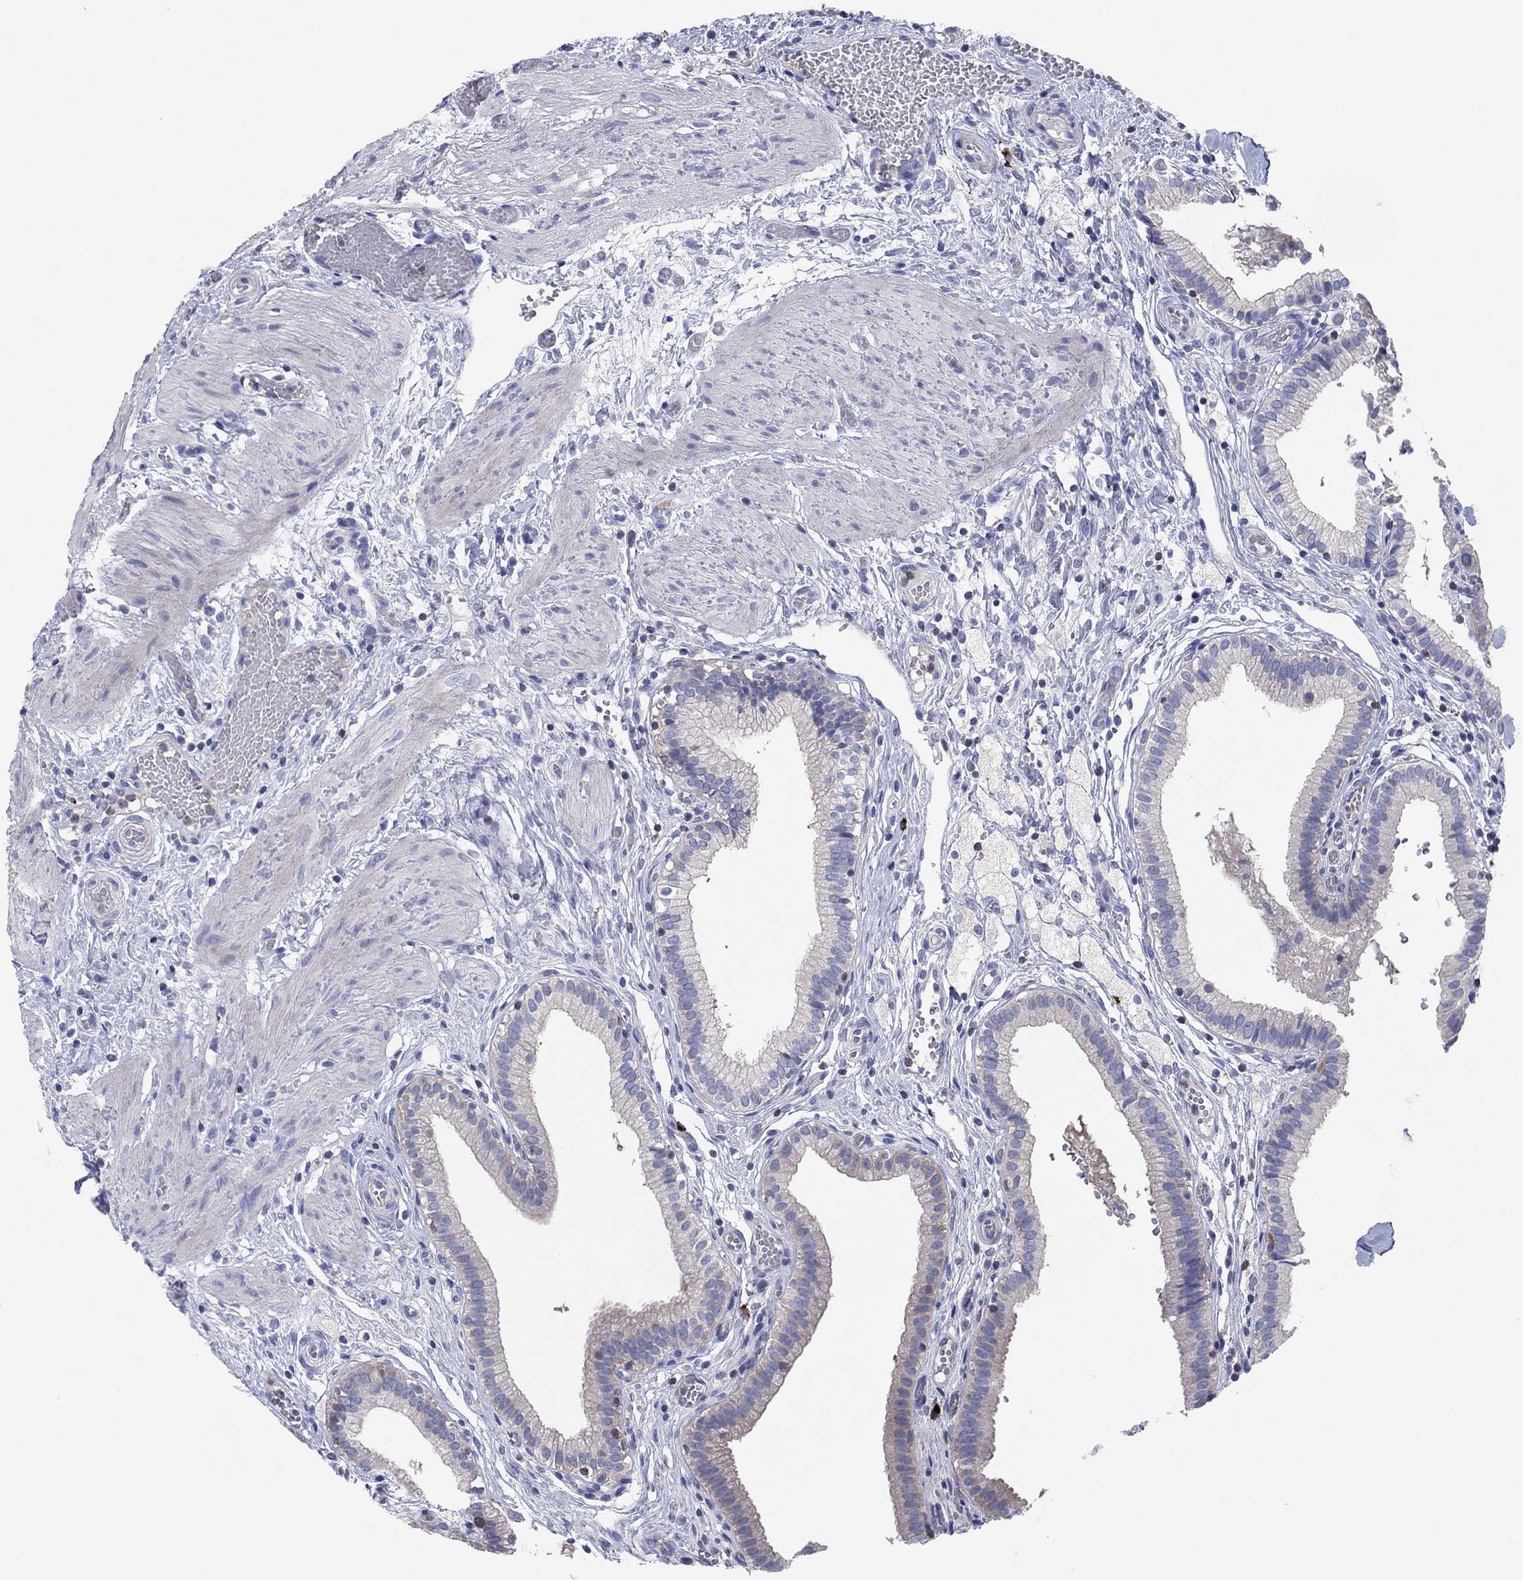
{"staining": {"intensity": "negative", "quantity": "none", "location": "none"}, "tissue": "gallbladder", "cell_type": "Glandular cells", "image_type": "normal", "snomed": [{"axis": "morphology", "description": "Normal tissue, NOS"}, {"axis": "topography", "description": "Gallbladder"}], "caption": "DAB (3,3'-diaminobenzidine) immunohistochemical staining of unremarkable human gallbladder reveals no significant staining in glandular cells.", "gene": "PVR", "patient": {"sex": "female", "age": 24}}